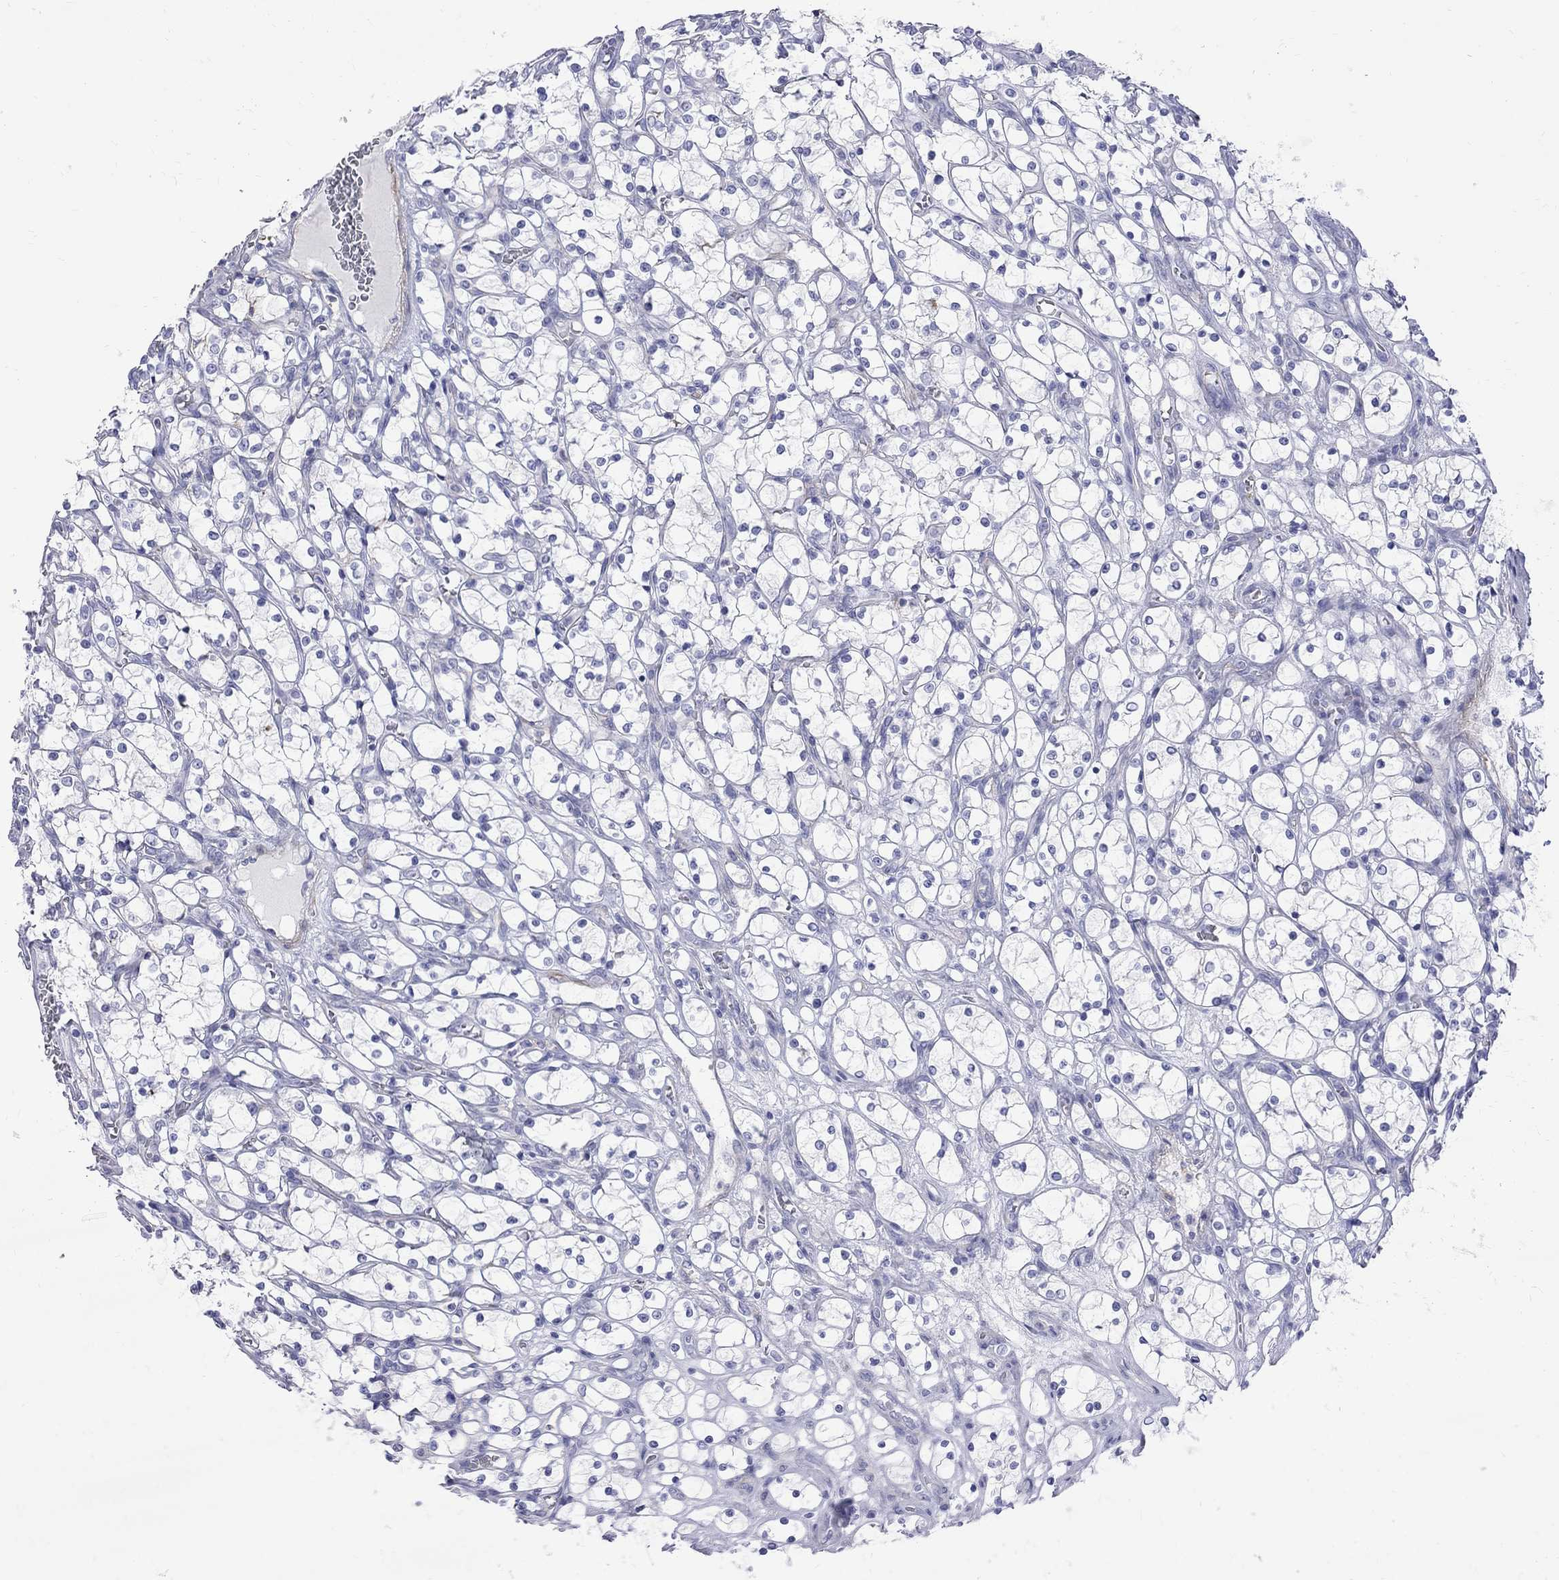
{"staining": {"intensity": "negative", "quantity": "none", "location": "none"}, "tissue": "renal cancer", "cell_type": "Tumor cells", "image_type": "cancer", "snomed": [{"axis": "morphology", "description": "Adenocarcinoma, NOS"}, {"axis": "topography", "description": "Kidney"}], "caption": "Immunohistochemistry of human renal adenocarcinoma demonstrates no positivity in tumor cells. (Stains: DAB (3,3'-diaminobenzidine) immunohistochemistry (IHC) with hematoxylin counter stain, Microscopy: brightfield microscopy at high magnification).", "gene": "S100A3", "patient": {"sex": "female", "age": 69}}